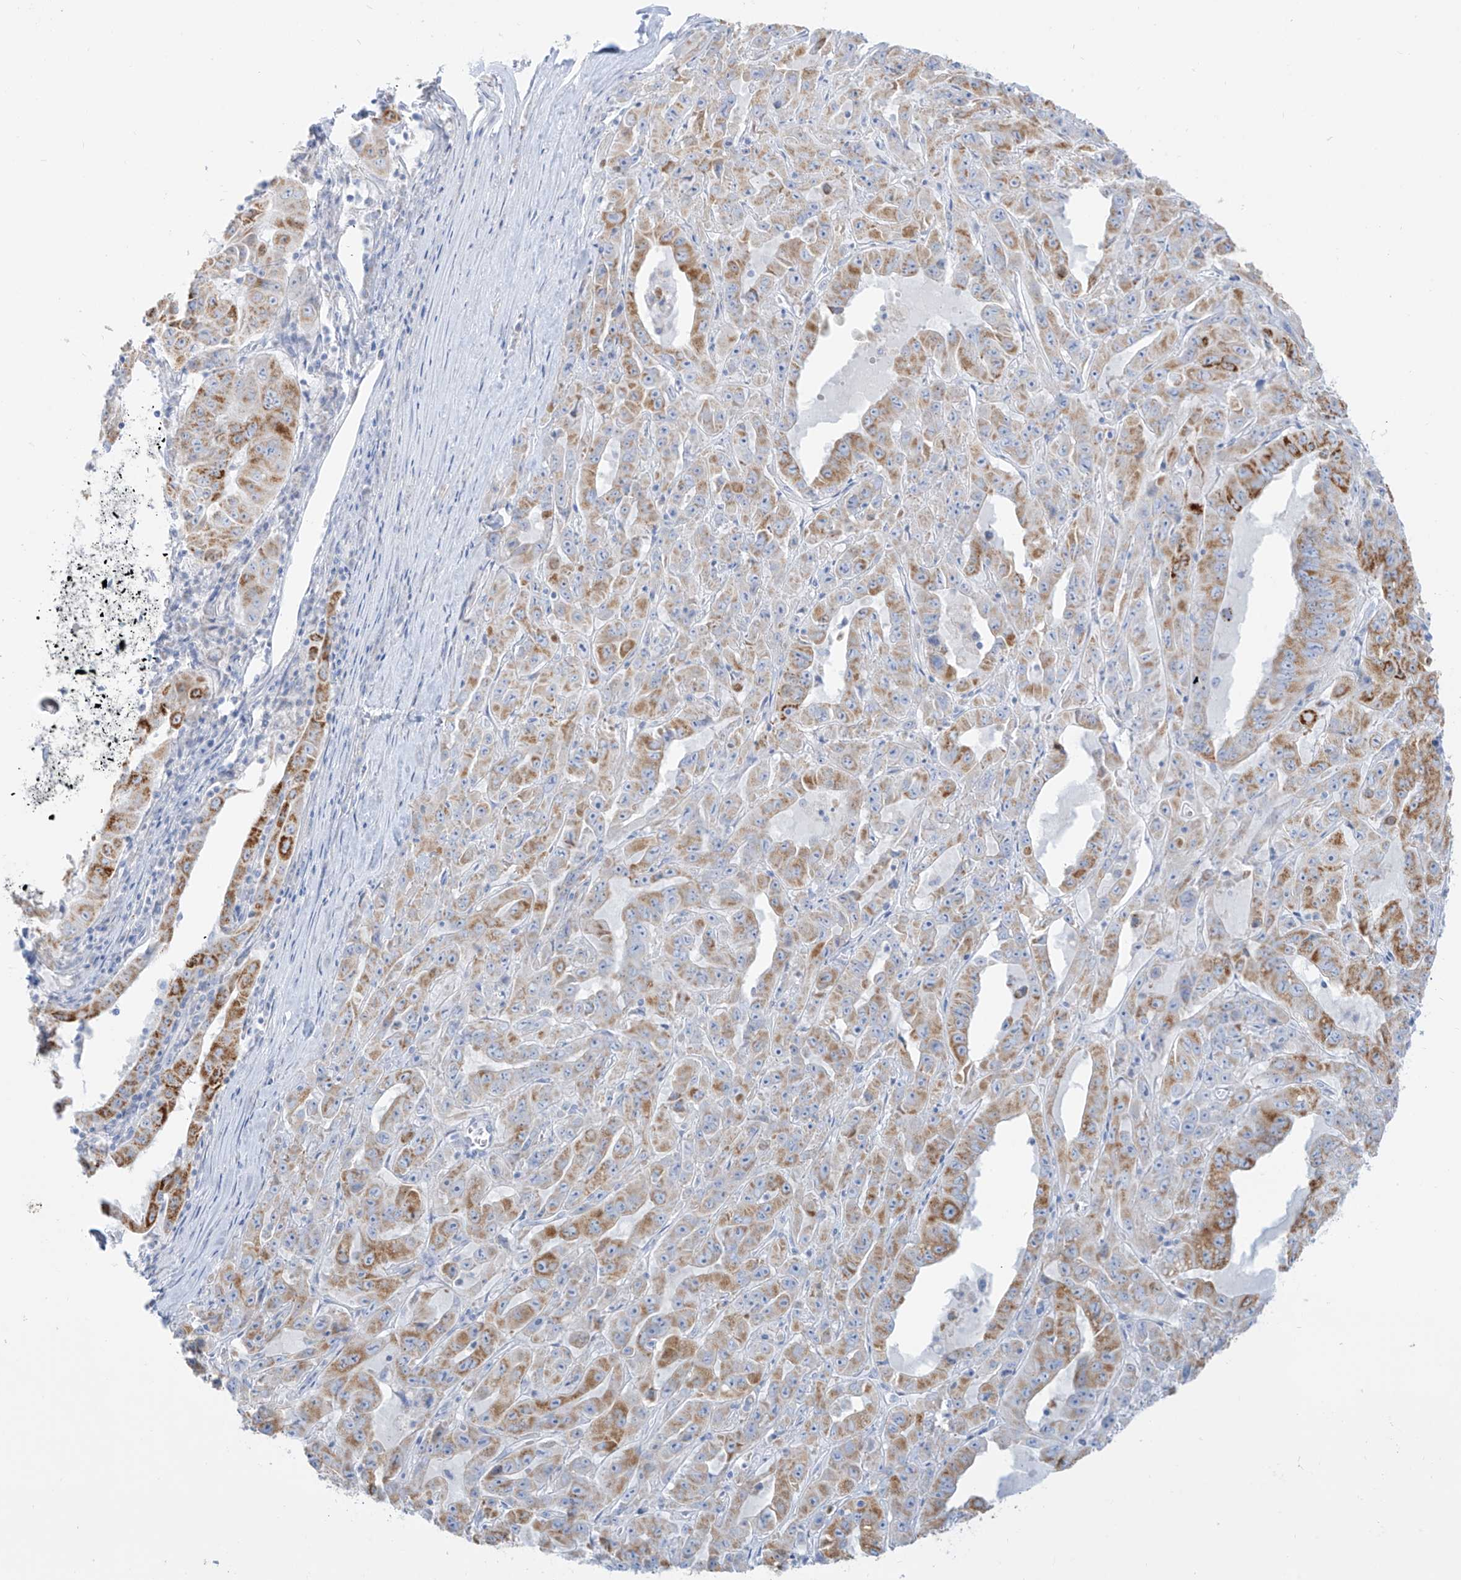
{"staining": {"intensity": "moderate", "quantity": ">75%", "location": "cytoplasmic/membranous"}, "tissue": "pancreatic cancer", "cell_type": "Tumor cells", "image_type": "cancer", "snomed": [{"axis": "morphology", "description": "Adenocarcinoma, NOS"}, {"axis": "topography", "description": "Pancreas"}], "caption": "Protein expression analysis of human pancreatic cancer reveals moderate cytoplasmic/membranous staining in approximately >75% of tumor cells.", "gene": "SLC26A3", "patient": {"sex": "male", "age": 63}}